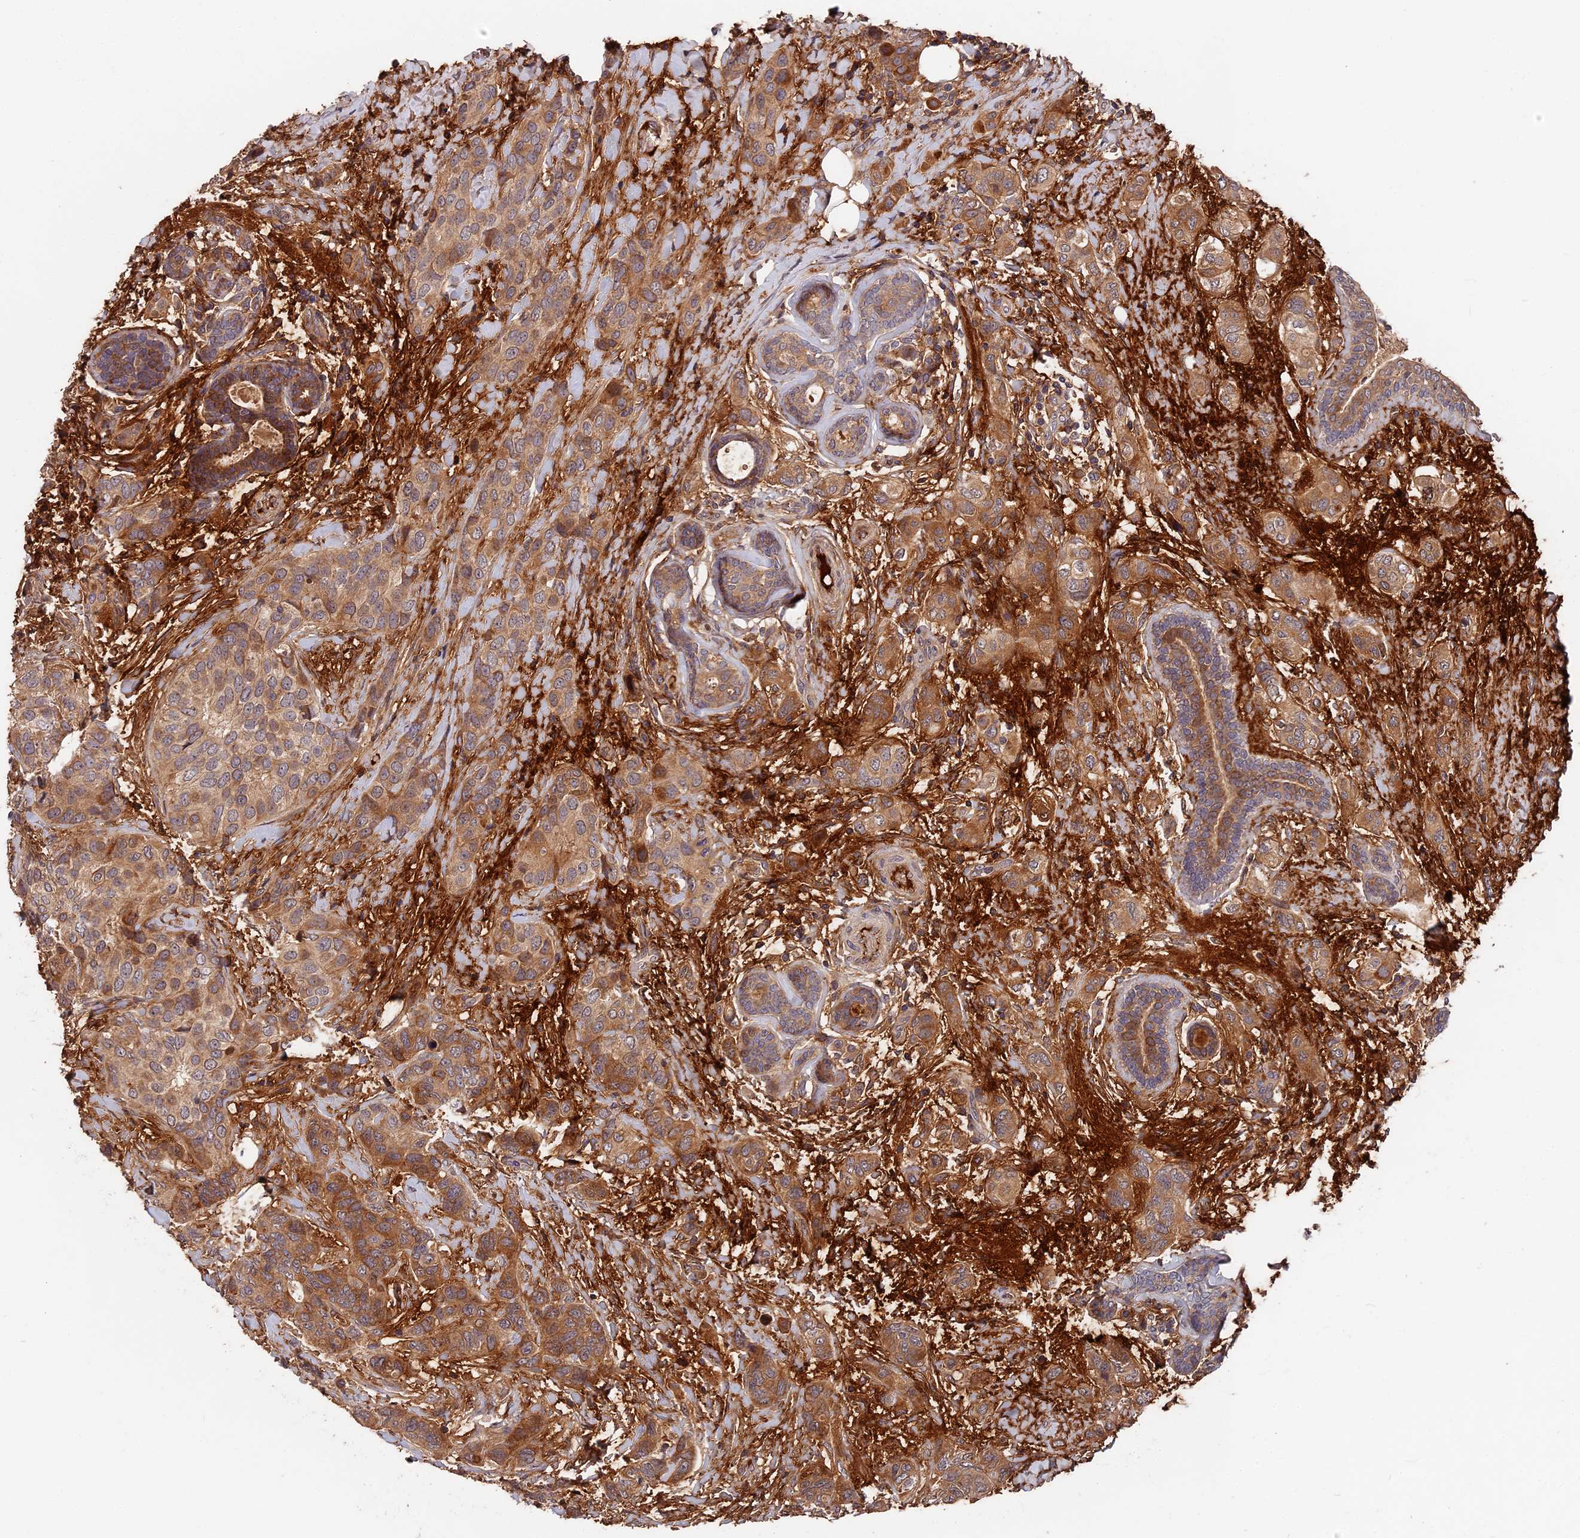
{"staining": {"intensity": "moderate", "quantity": ">75%", "location": "cytoplasmic/membranous"}, "tissue": "breast cancer", "cell_type": "Tumor cells", "image_type": "cancer", "snomed": [{"axis": "morphology", "description": "Lobular carcinoma"}, {"axis": "topography", "description": "Breast"}], "caption": "Breast cancer (lobular carcinoma) tissue displays moderate cytoplasmic/membranous staining in about >75% of tumor cells", "gene": "ITIH1", "patient": {"sex": "female", "age": 51}}